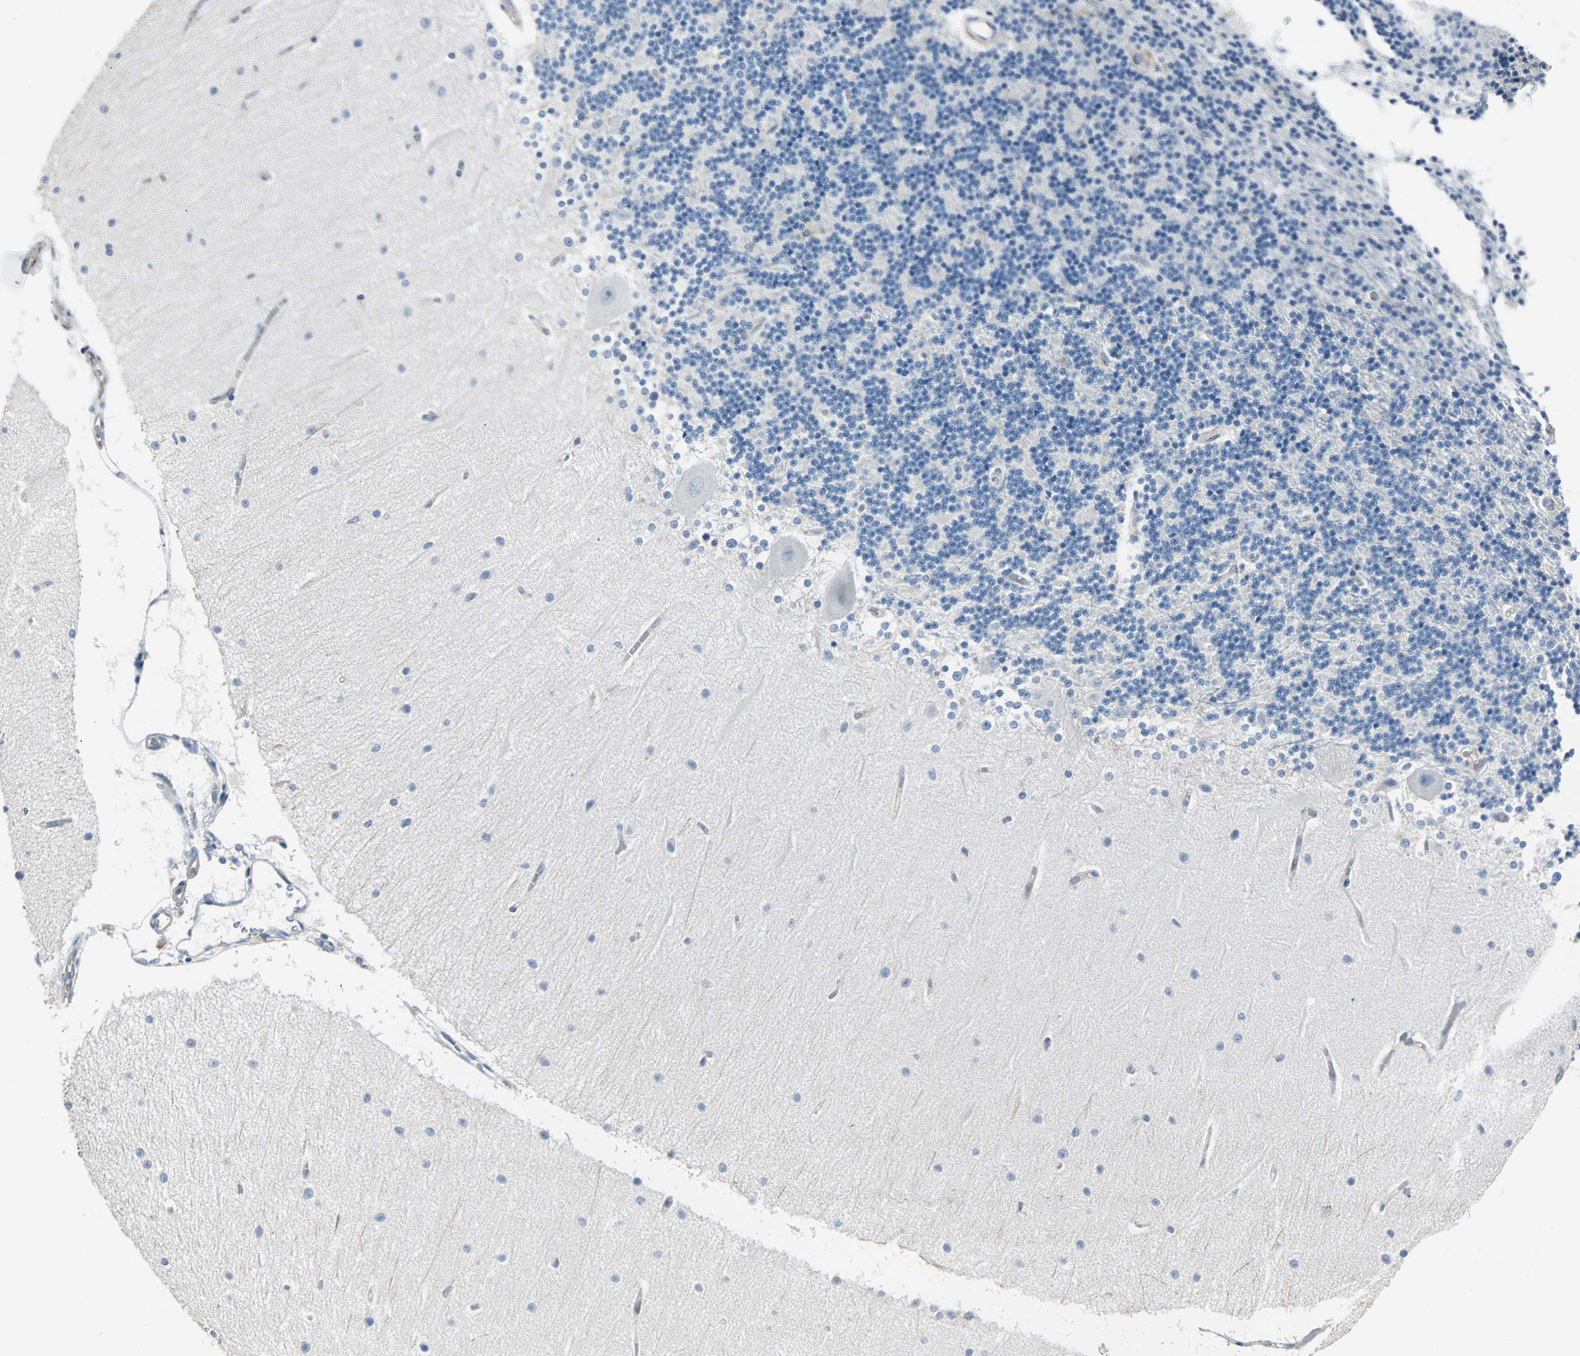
{"staining": {"intensity": "negative", "quantity": "none", "location": "none"}, "tissue": "cerebellum", "cell_type": "Cells in granular layer", "image_type": "normal", "snomed": [{"axis": "morphology", "description": "Normal tissue, NOS"}, {"axis": "topography", "description": "Cerebellum"}], "caption": "High magnification brightfield microscopy of normal cerebellum stained with DAB (3,3'-diaminobenzidine) (brown) and counterstained with hematoxylin (blue): cells in granular layer show no significant staining. (DAB (3,3'-diaminobenzidine) IHC, high magnification).", "gene": "SWAP70", "patient": {"sex": "female", "age": 54}}